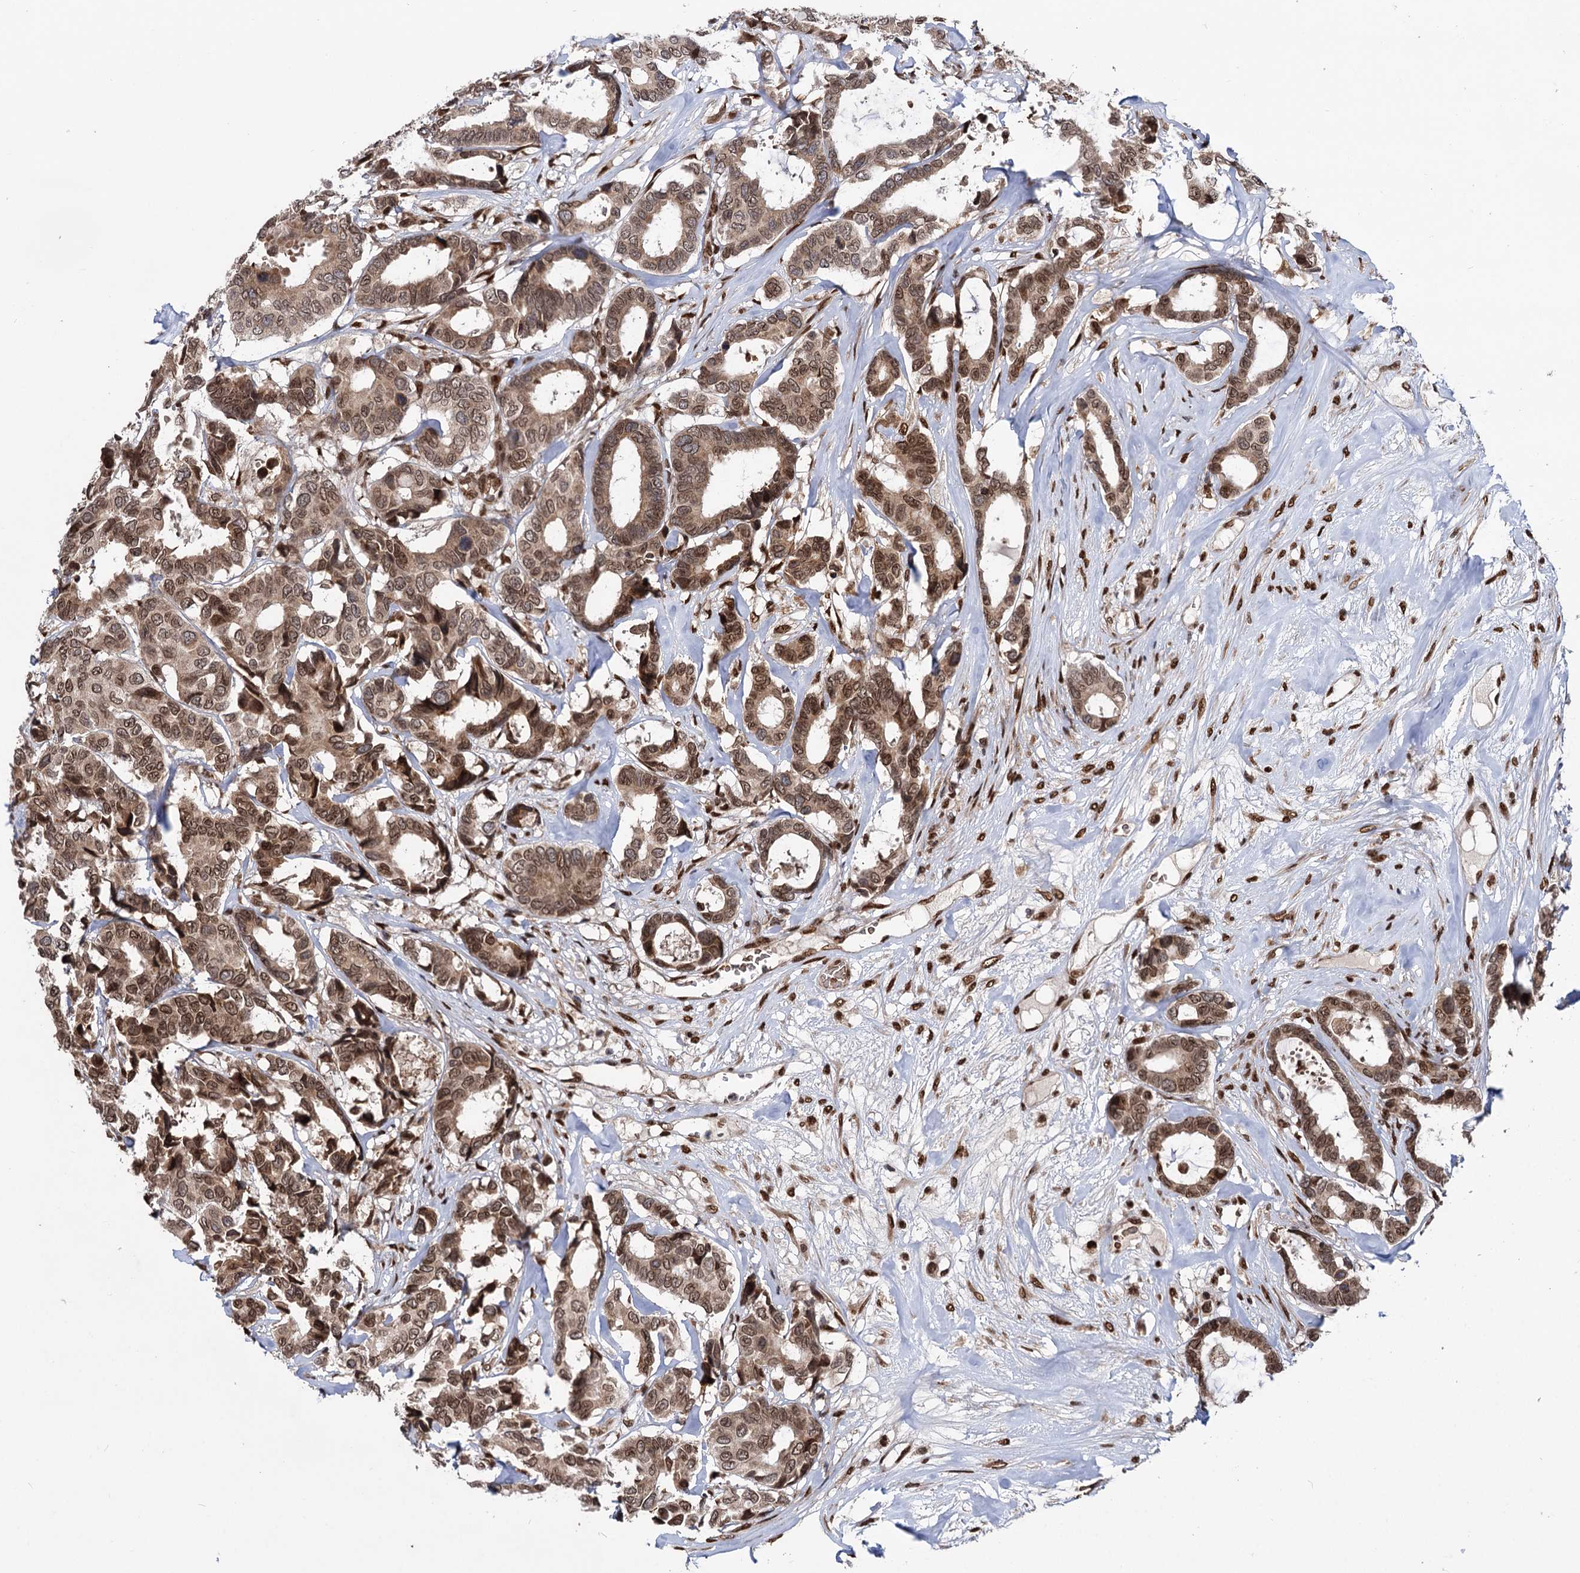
{"staining": {"intensity": "moderate", "quantity": ">75%", "location": "cytoplasmic/membranous,nuclear"}, "tissue": "breast cancer", "cell_type": "Tumor cells", "image_type": "cancer", "snomed": [{"axis": "morphology", "description": "Duct carcinoma"}, {"axis": "topography", "description": "Breast"}], "caption": "Immunohistochemical staining of human breast cancer demonstrates medium levels of moderate cytoplasmic/membranous and nuclear protein positivity in about >75% of tumor cells. The staining was performed using DAB (3,3'-diaminobenzidine) to visualize the protein expression in brown, while the nuclei were stained in blue with hematoxylin (Magnification: 20x).", "gene": "MESD", "patient": {"sex": "female", "age": 87}}